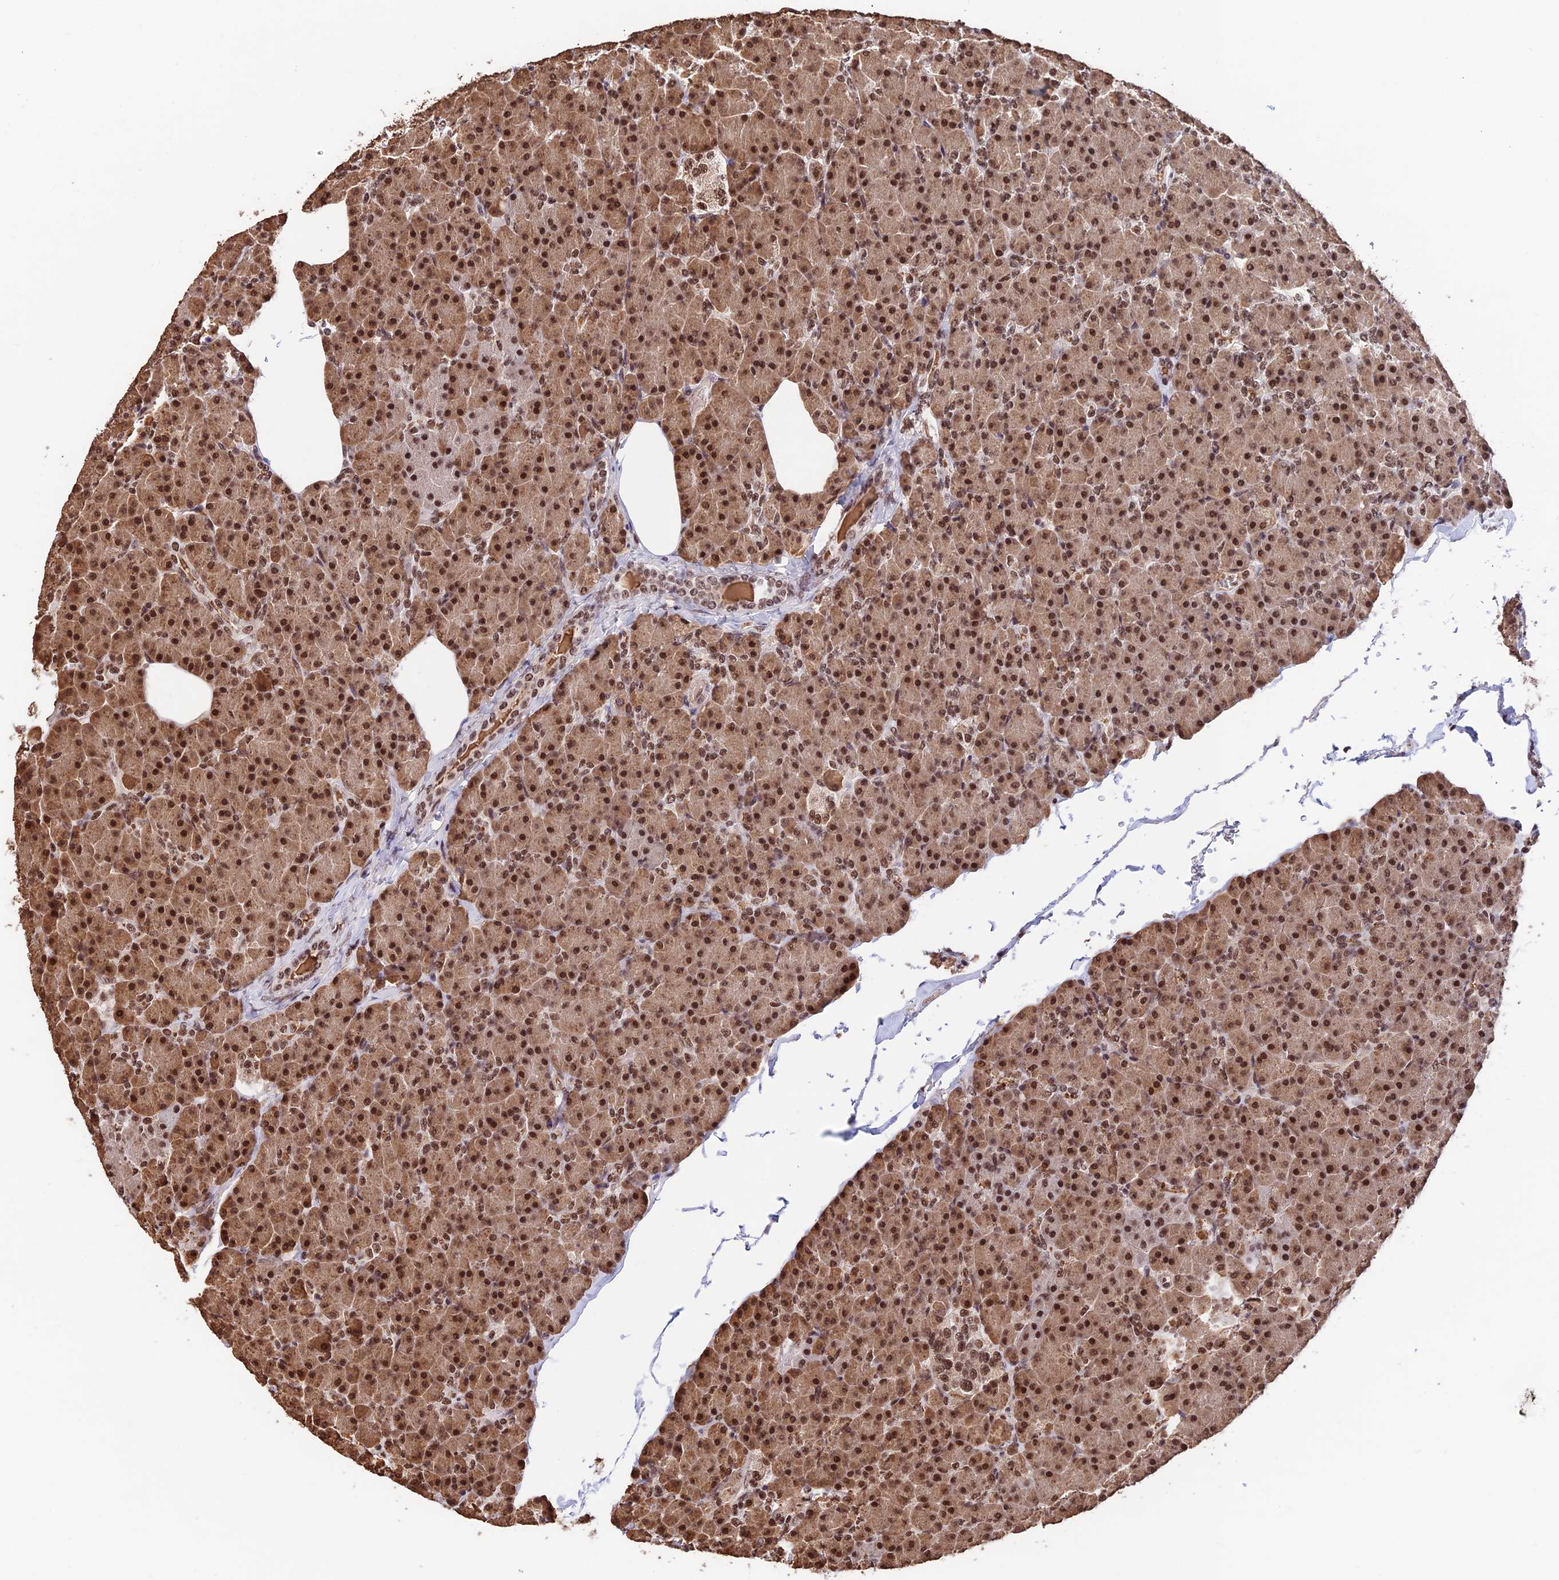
{"staining": {"intensity": "strong", "quantity": ">75%", "location": "cytoplasmic/membranous,nuclear"}, "tissue": "pancreas", "cell_type": "Exocrine glandular cells", "image_type": "normal", "snomed": [{"axis": "morphology", "description": "Normal tissue, NOS"}, {"axis": "topography", "description": "Pancreas"}], "caption": "Exocrine glandular cells exhibit high levels of strong cytoplasmic/membranous,nuclear expression in approximately >75% of cells in benign human pancreas.", "gene": "RBM42", "patient": {"sex": "female", "age": 43}}